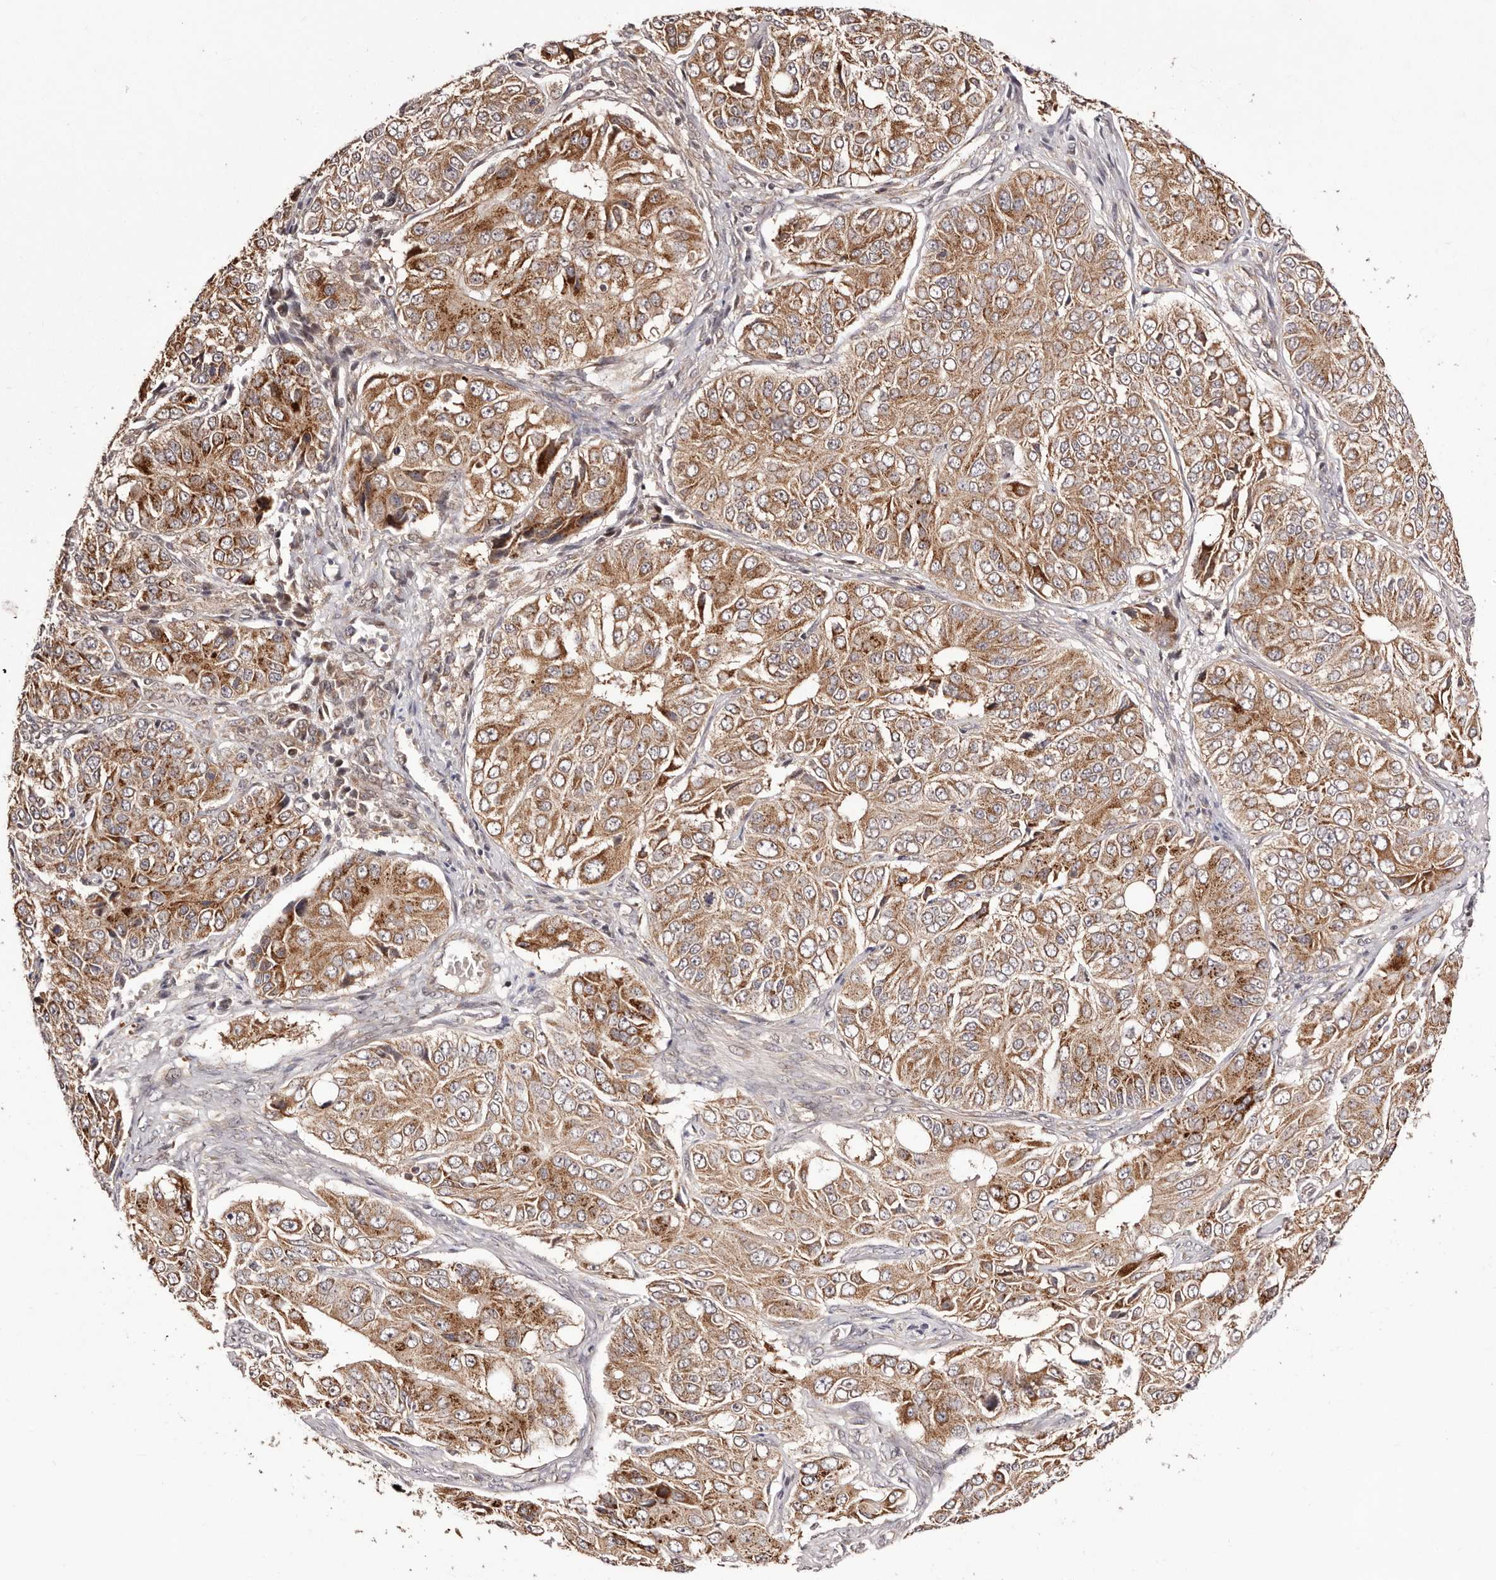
{"staining": {"intensity": "moderate", "quantity": ">75%", "location": "cytoplasmic/membranous"}, "tissue": "ovarian cancer", "cell_type": "Tumor cells", "image_type": "cancer", "snomed": [{"axis": "morphology", "description": "Carcinoma, endometroid"}, {"axis": "topography", "description": "Ovary"}], "caption": "Immunohistochemistry (IHC) histopathology image of neoplastic tissue: human ovarian endometroid carcinoma stained using immunohistochemistry displays medium levels of moderate protein expression localized specifically in the cytoplasmic/membranous of tumor cells, appearing as a cytoplasmic/membranous brown color.", "gene": "EGR3", "patient": {"sex": "female", "age": 51}}